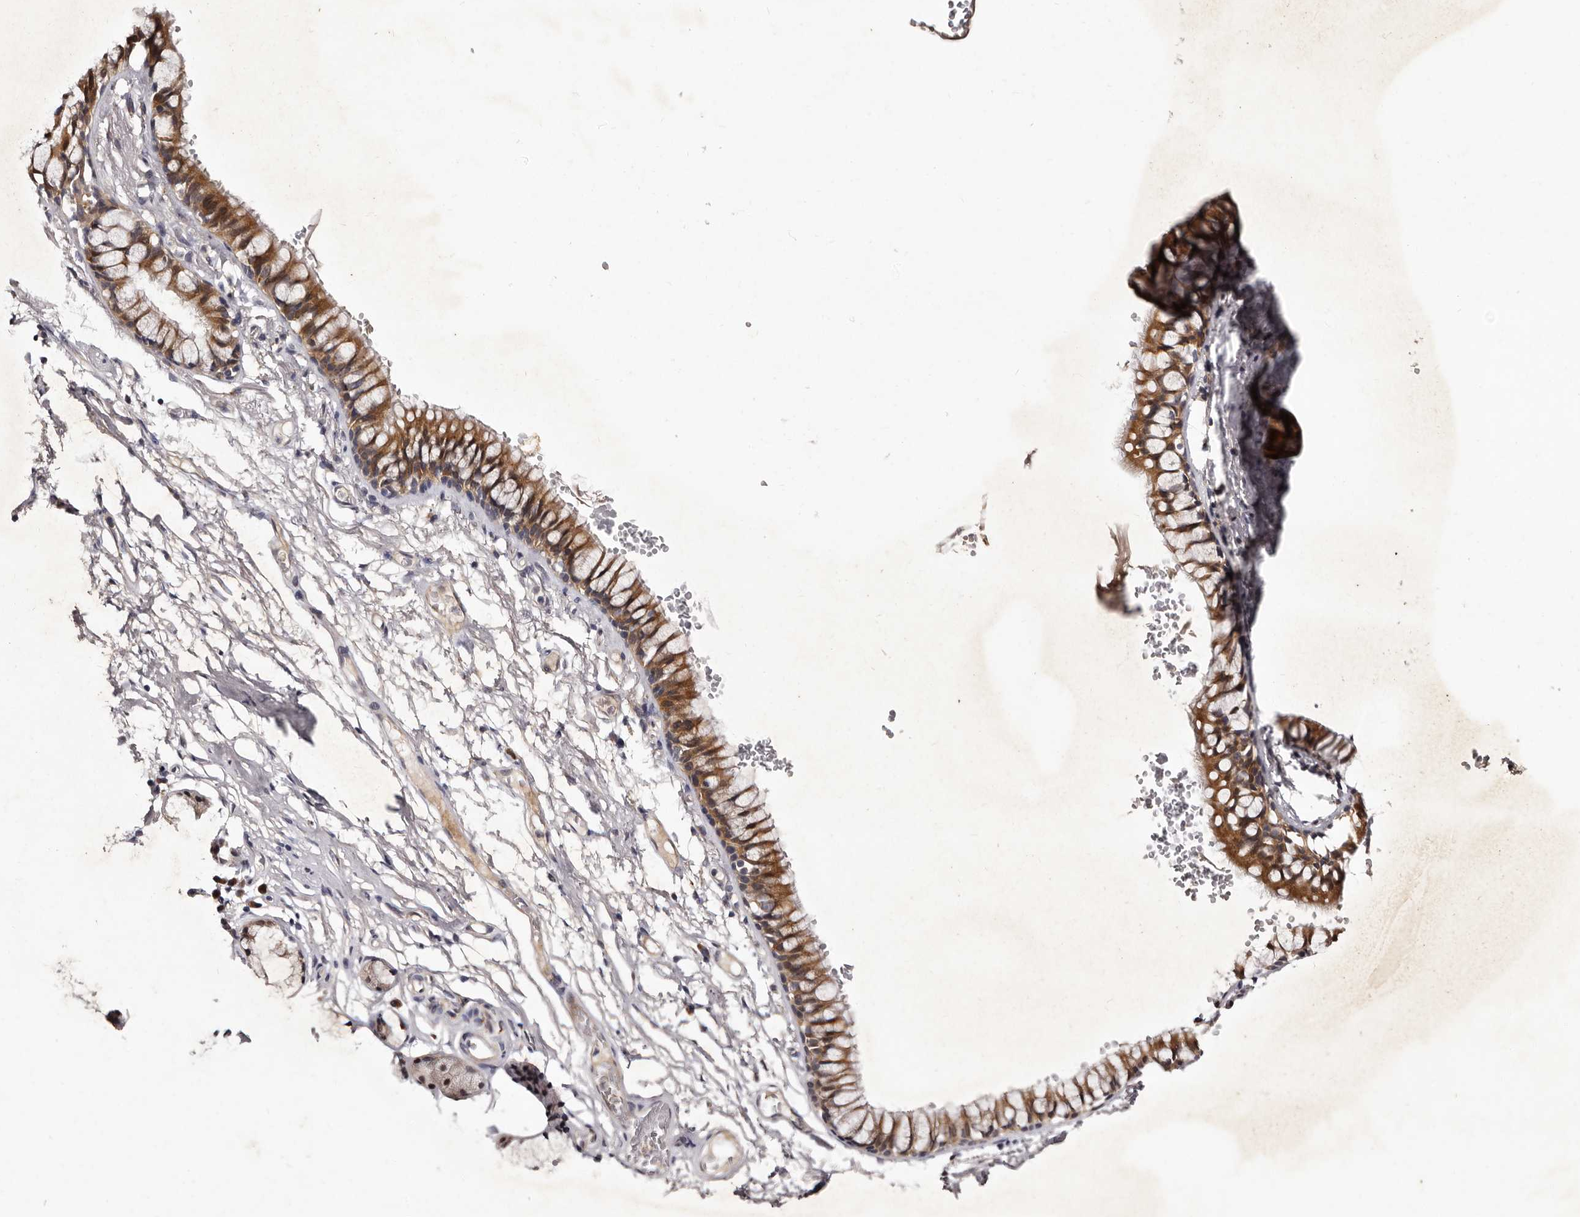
{"staining": {"intensity": "negative", "quantity": "none", "location": "none"}, "tissue": "adipose tissue", "cell_type": "Adipocytes", "image_type": "normal", "snomed": [{"axis": "morphology", "description": "Normal tissue, NOS"}, {"axis": "topography", "description": "Cartilage tissue"}, {"axis": "topography", "description": "Bronchus"}], "caption": "Immunohistochemistry micrograph of benign adipose tissue: human adipose tissue stained with DAB (3,3'-diaminobenzidine) exhibits no significant protein staining in adipocytes.", "gene": "DNPH1", "patient": {"sex": "female", "age": 73}}